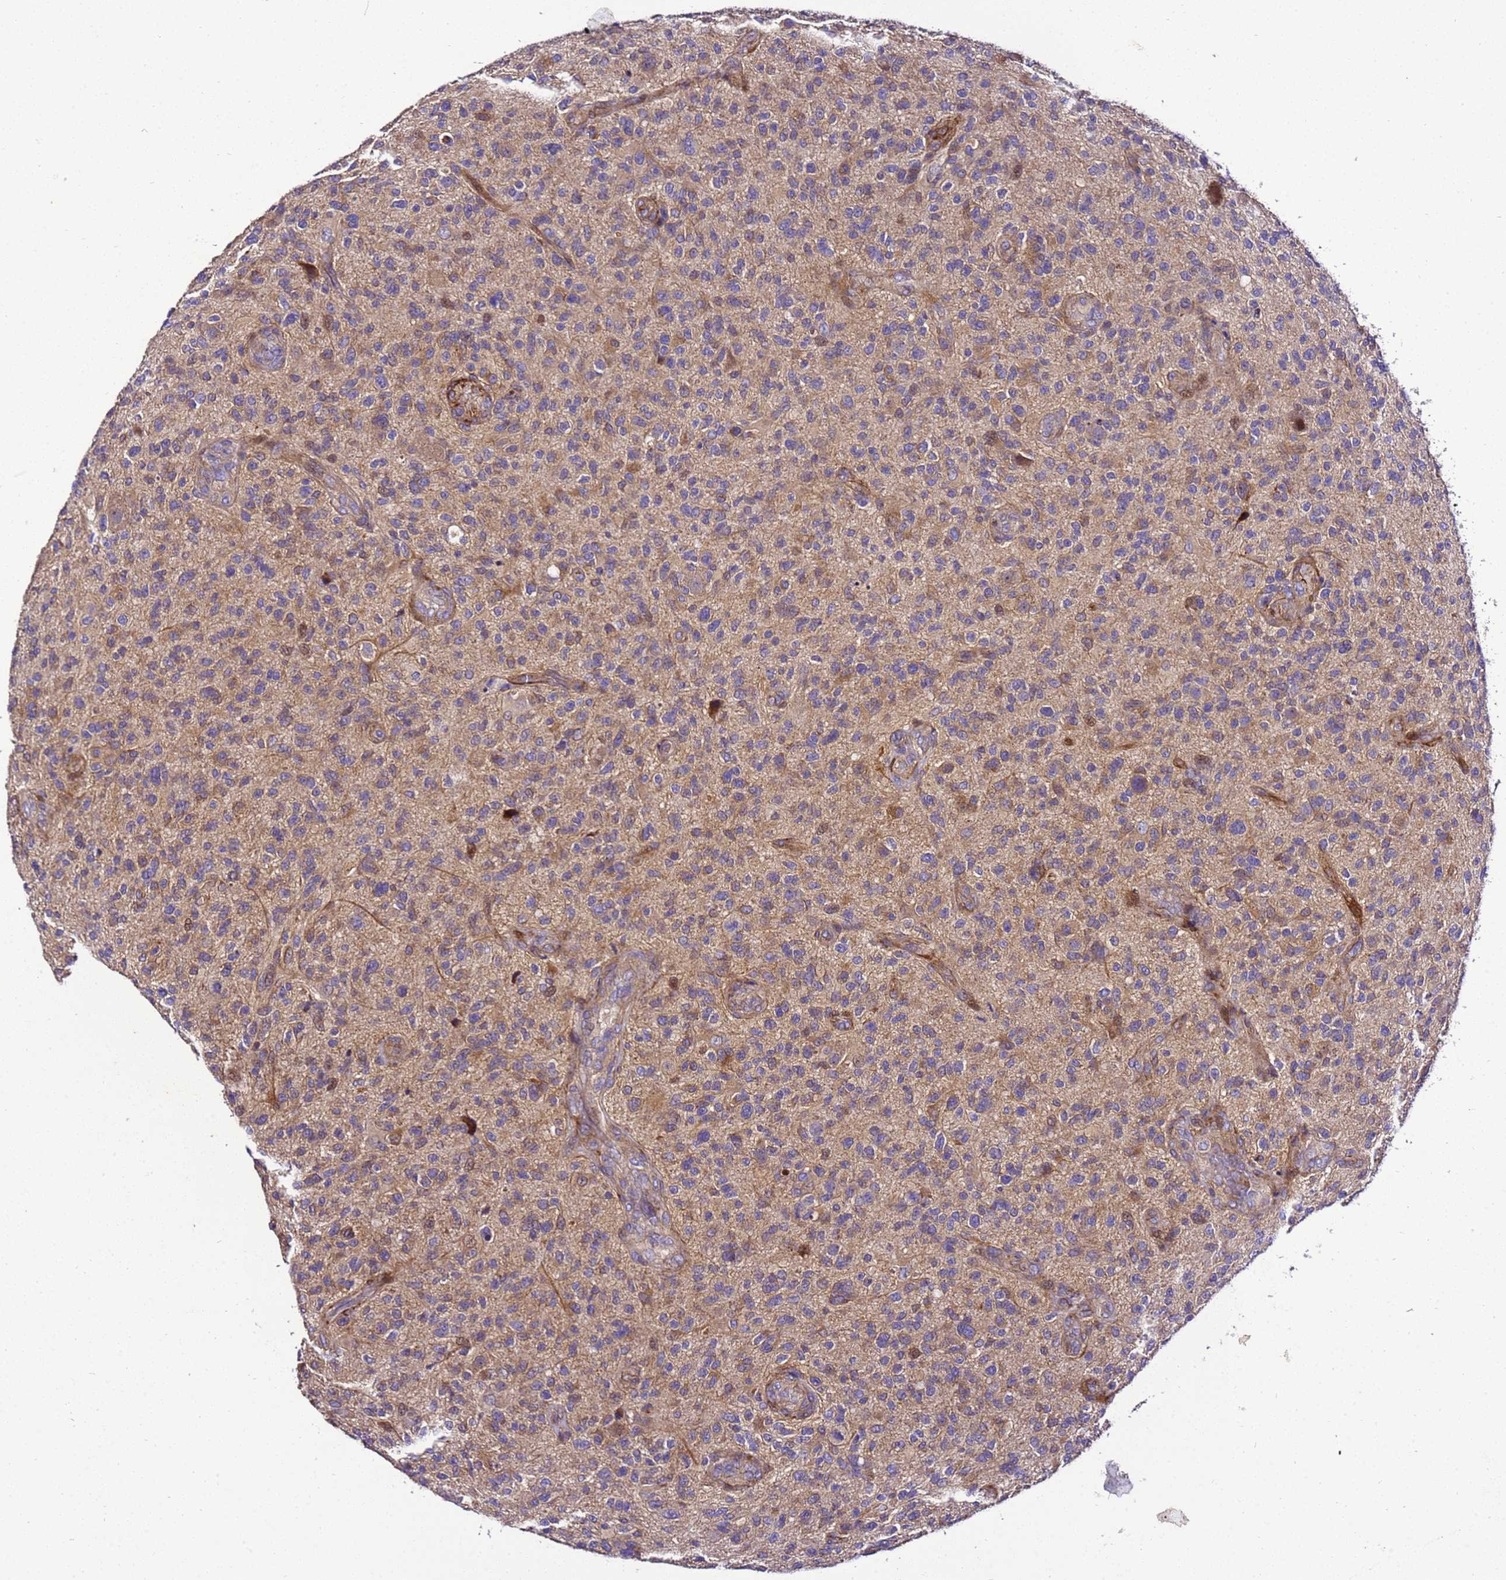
{"staining": {"intensity": "weak", "quantity": "25%-75%", "location": "cytoplasmic/membranous"}, "tissue": "glioma", "cell_type": "Tumor cells", "image_type": "cancer", "snomed": [{"axis": "morphology", "description": "Glioma, malignant, High grade"}, {"axis": "topography", "description": "Brain"}], "caption": "This photomicrograph shows immunohistochemistry (IHC) staining of human glioma, with low weak cytoplasmic/membranous expression in about 25%-75% of tumor cells.", "gene": "ZNF417", "patient": {"sex": "male", "age": 47}}